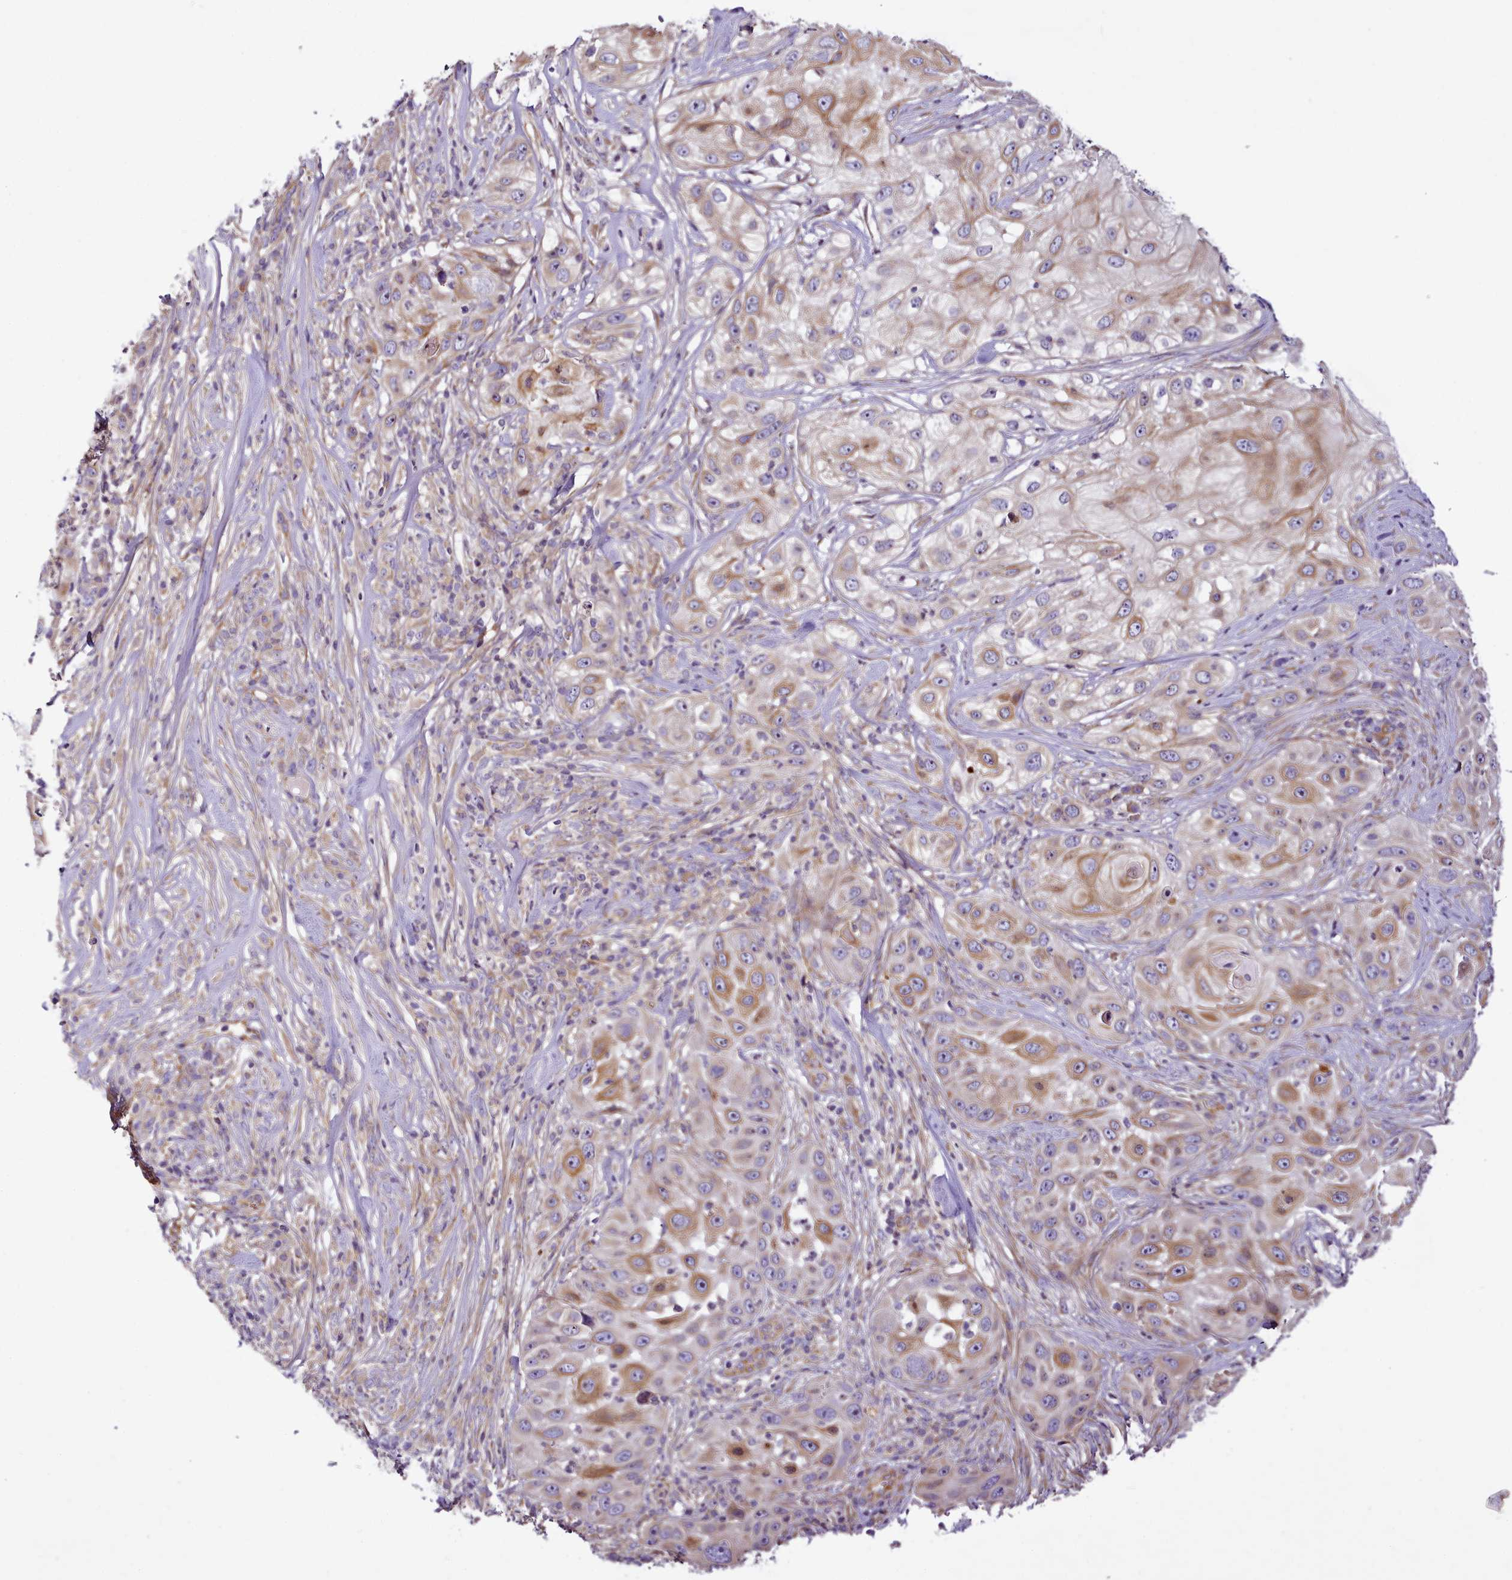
{"staining": {"intensity": "moderate", "quantity": ">75%", "location": "cytoplasmic/membranous"}, "tissue": "skin cancer", "cell_type": "Tumor cells", "image_type": "cancer", "snomed": [{"axis": "morphology", "description": "Squamous cell carcinoma, NOS"}, {"axis": "topography", "description": "Skin"}], "caption": "Immunohistochemical staining of human skin cancer (squamous cell carcinoma) exhibits moderate cytoplasmic/membranous protein staining in about >75% of tumor cells. The protein of interest is stained brown, and the nuclei are stained in blue (DAB IHC with brightfield microscopy, high magnification).", "gene": "NBPF1", "patient": {"sex": "female", "age": 44}}